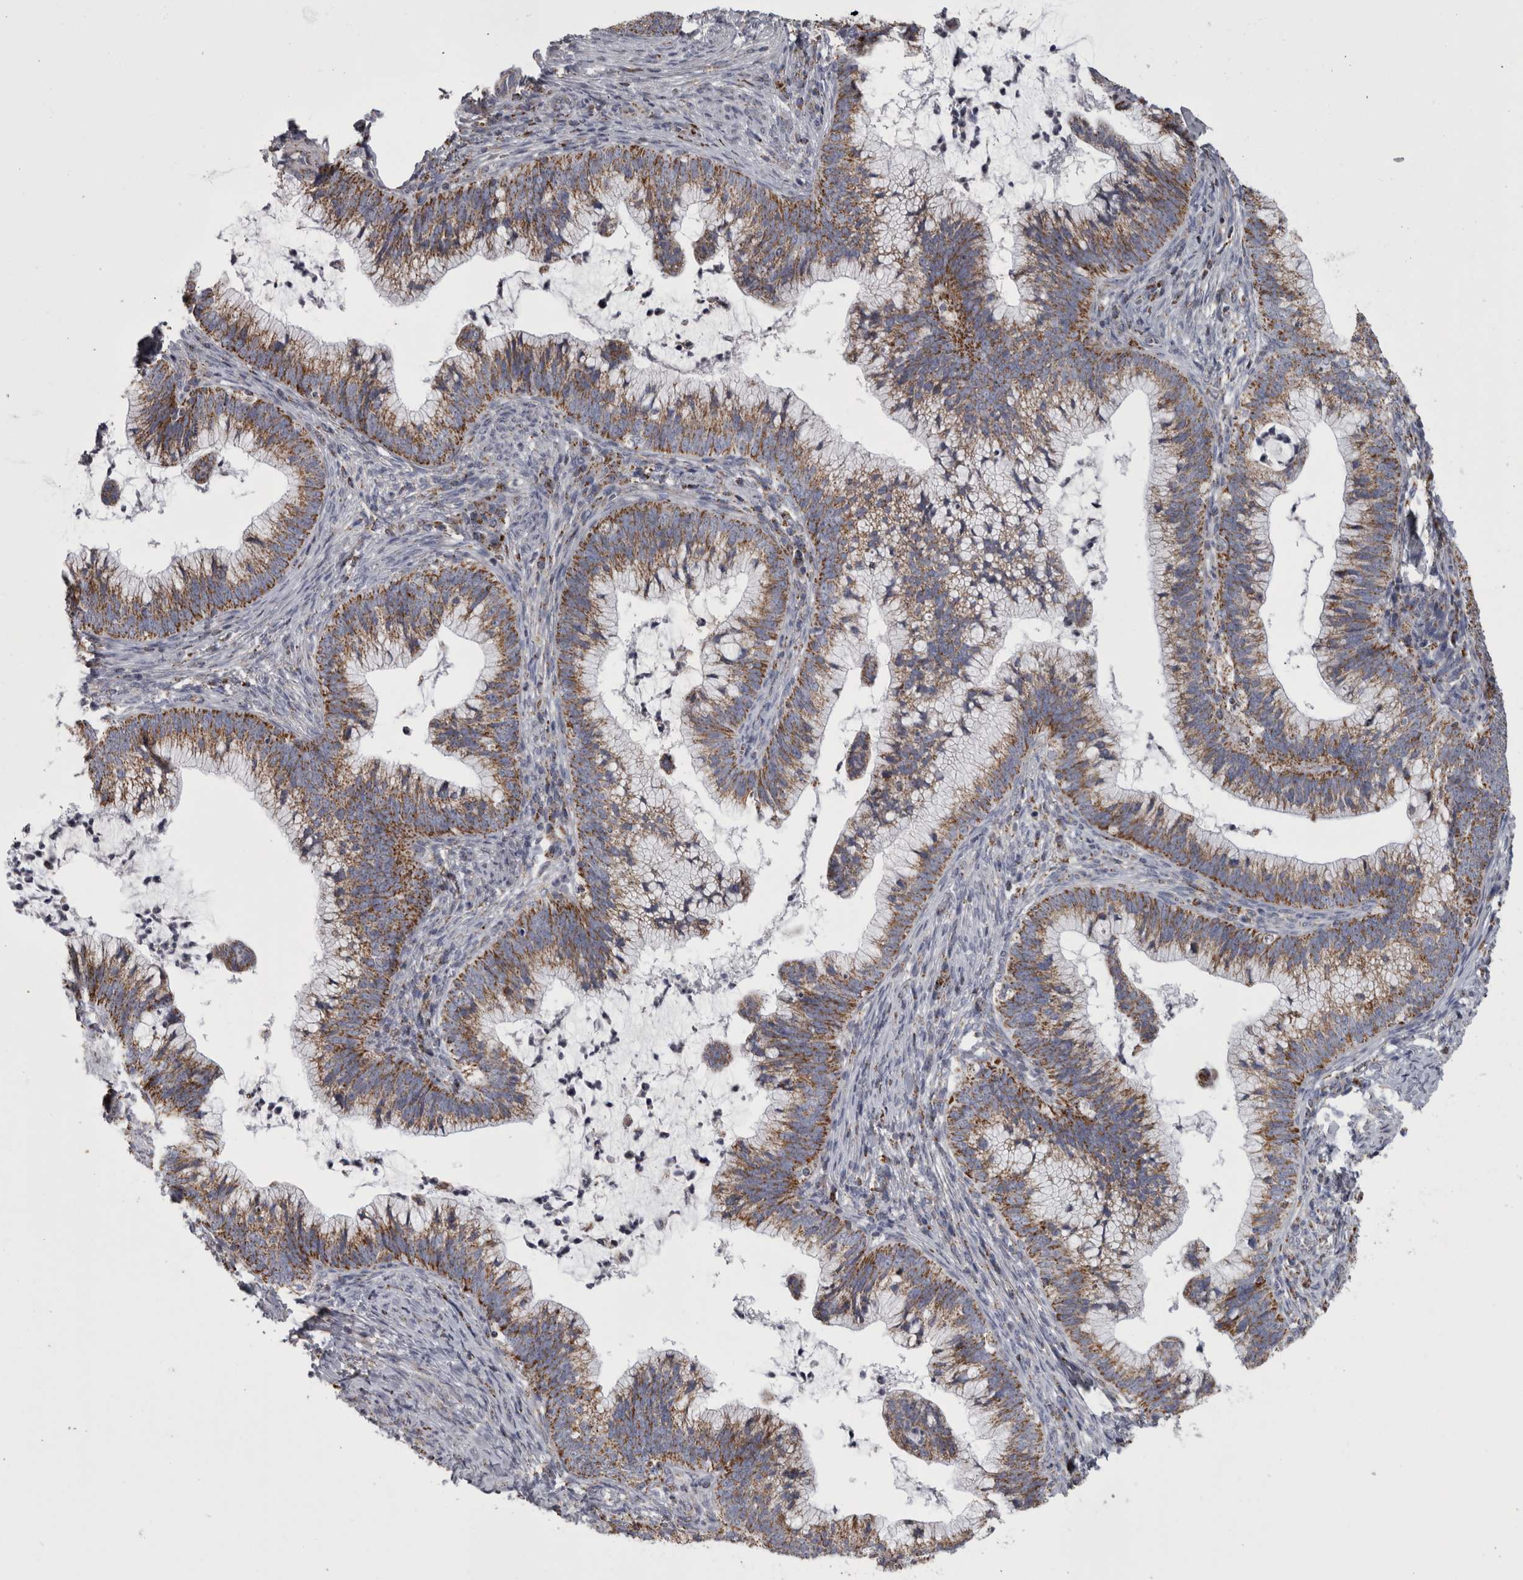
{"staining": {"intensity": "moderate", "quantity": ">75%", "location": "cytoplasmic/membranous"}, "tissue": "cervical cancer", "cell_type": "Tumor cells", "image_type": "cancer", "snomed": [{"axis": "morphology", "description": "Adenocarcinoma, NOS"}, {"axis": "topography", "description": "Cervix"}], "caption": "Approximately >75% of tumor cells in human cervical adenocarcinoma reveal moderate cytoplasmic/membranous protein positivity as visualized by brown immunohistochemical staining.", "gene": "MDH2", "patient": {"sex": "female", "age": 36}}